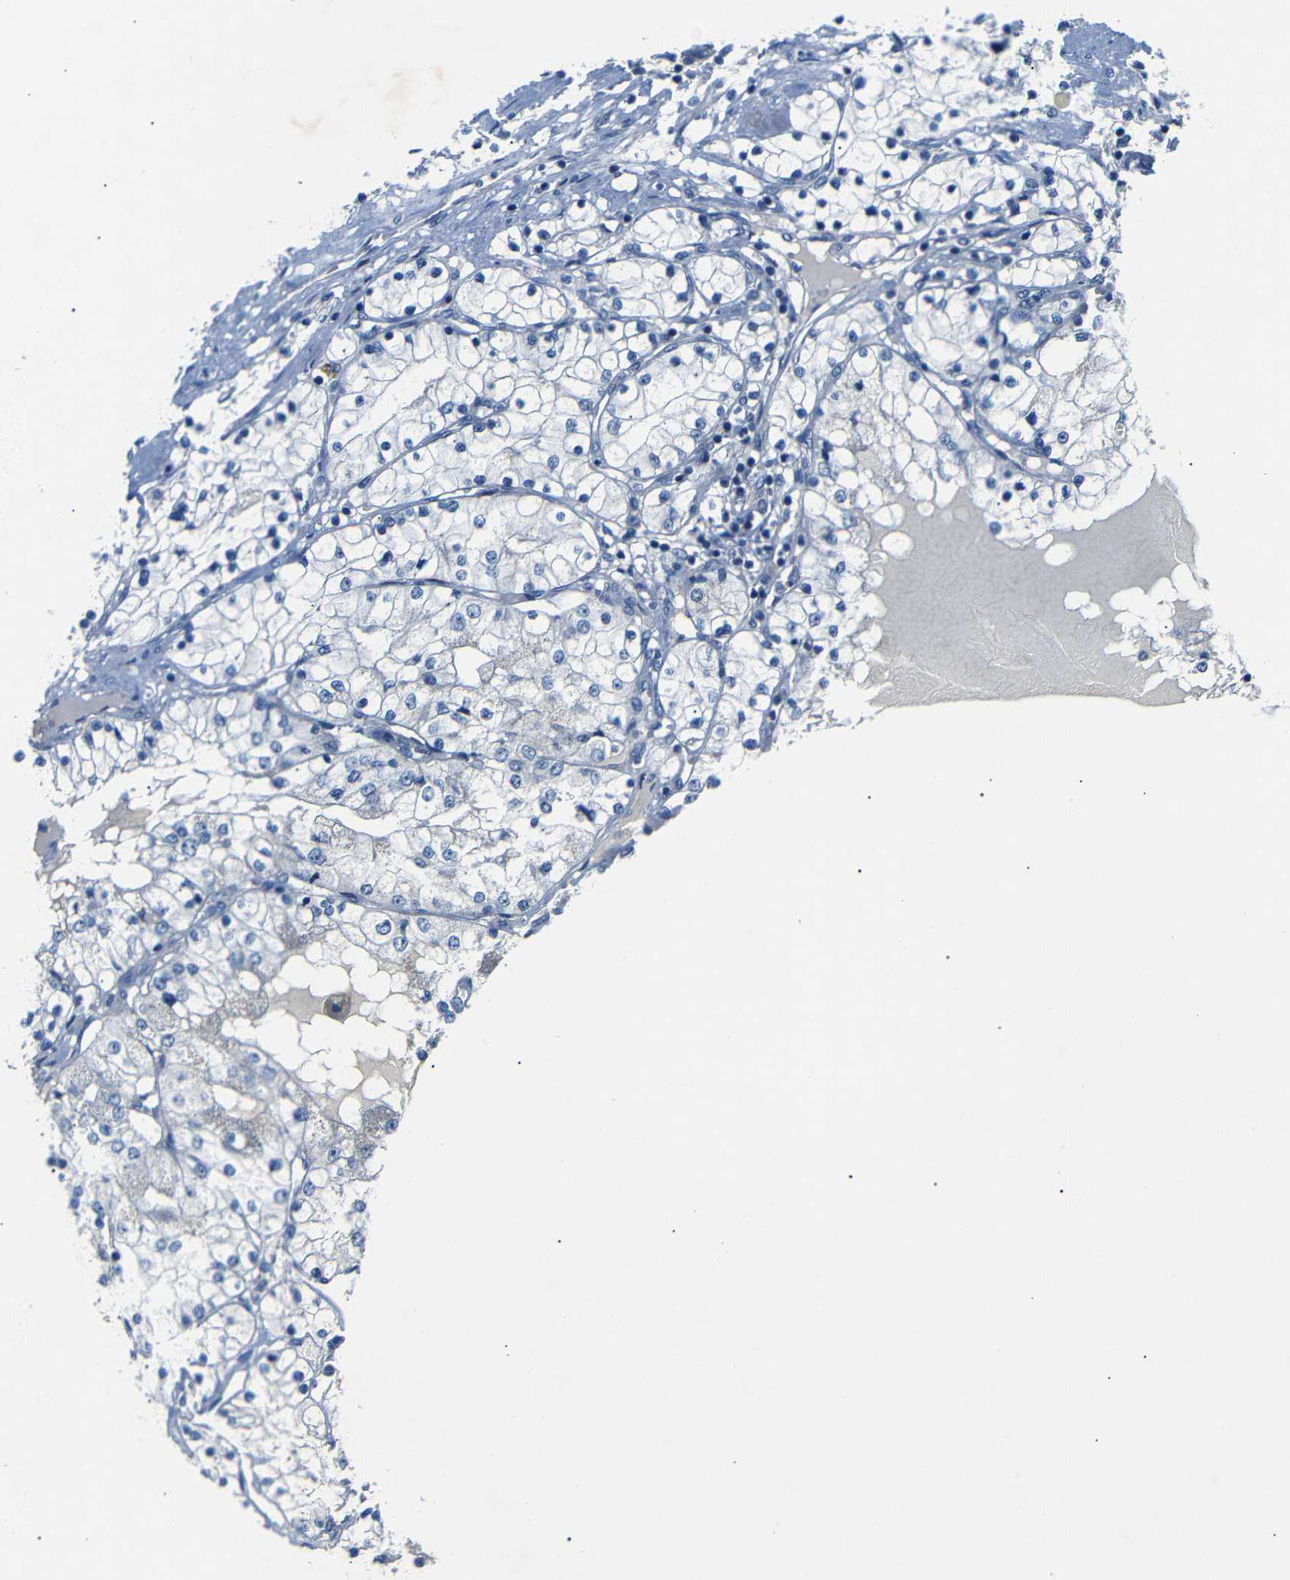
{"staining": {"intensity": "negative", "quantity": "none", "location": "none"}, "tissue": "renal cancer", "cell_type": "Tumor cells", "image_type": "cancer", "snomed": [{"axis": "morphology", "description": "Adenocarcinoma, NOS"}, {"axis": "topography", "description": "Kidney"}], "caption": "There is no significant expression in tumor cells of adenocarcinoma (renal).", "gene": "DCP1A", "patient": {"sex": "male", "age": 68}}